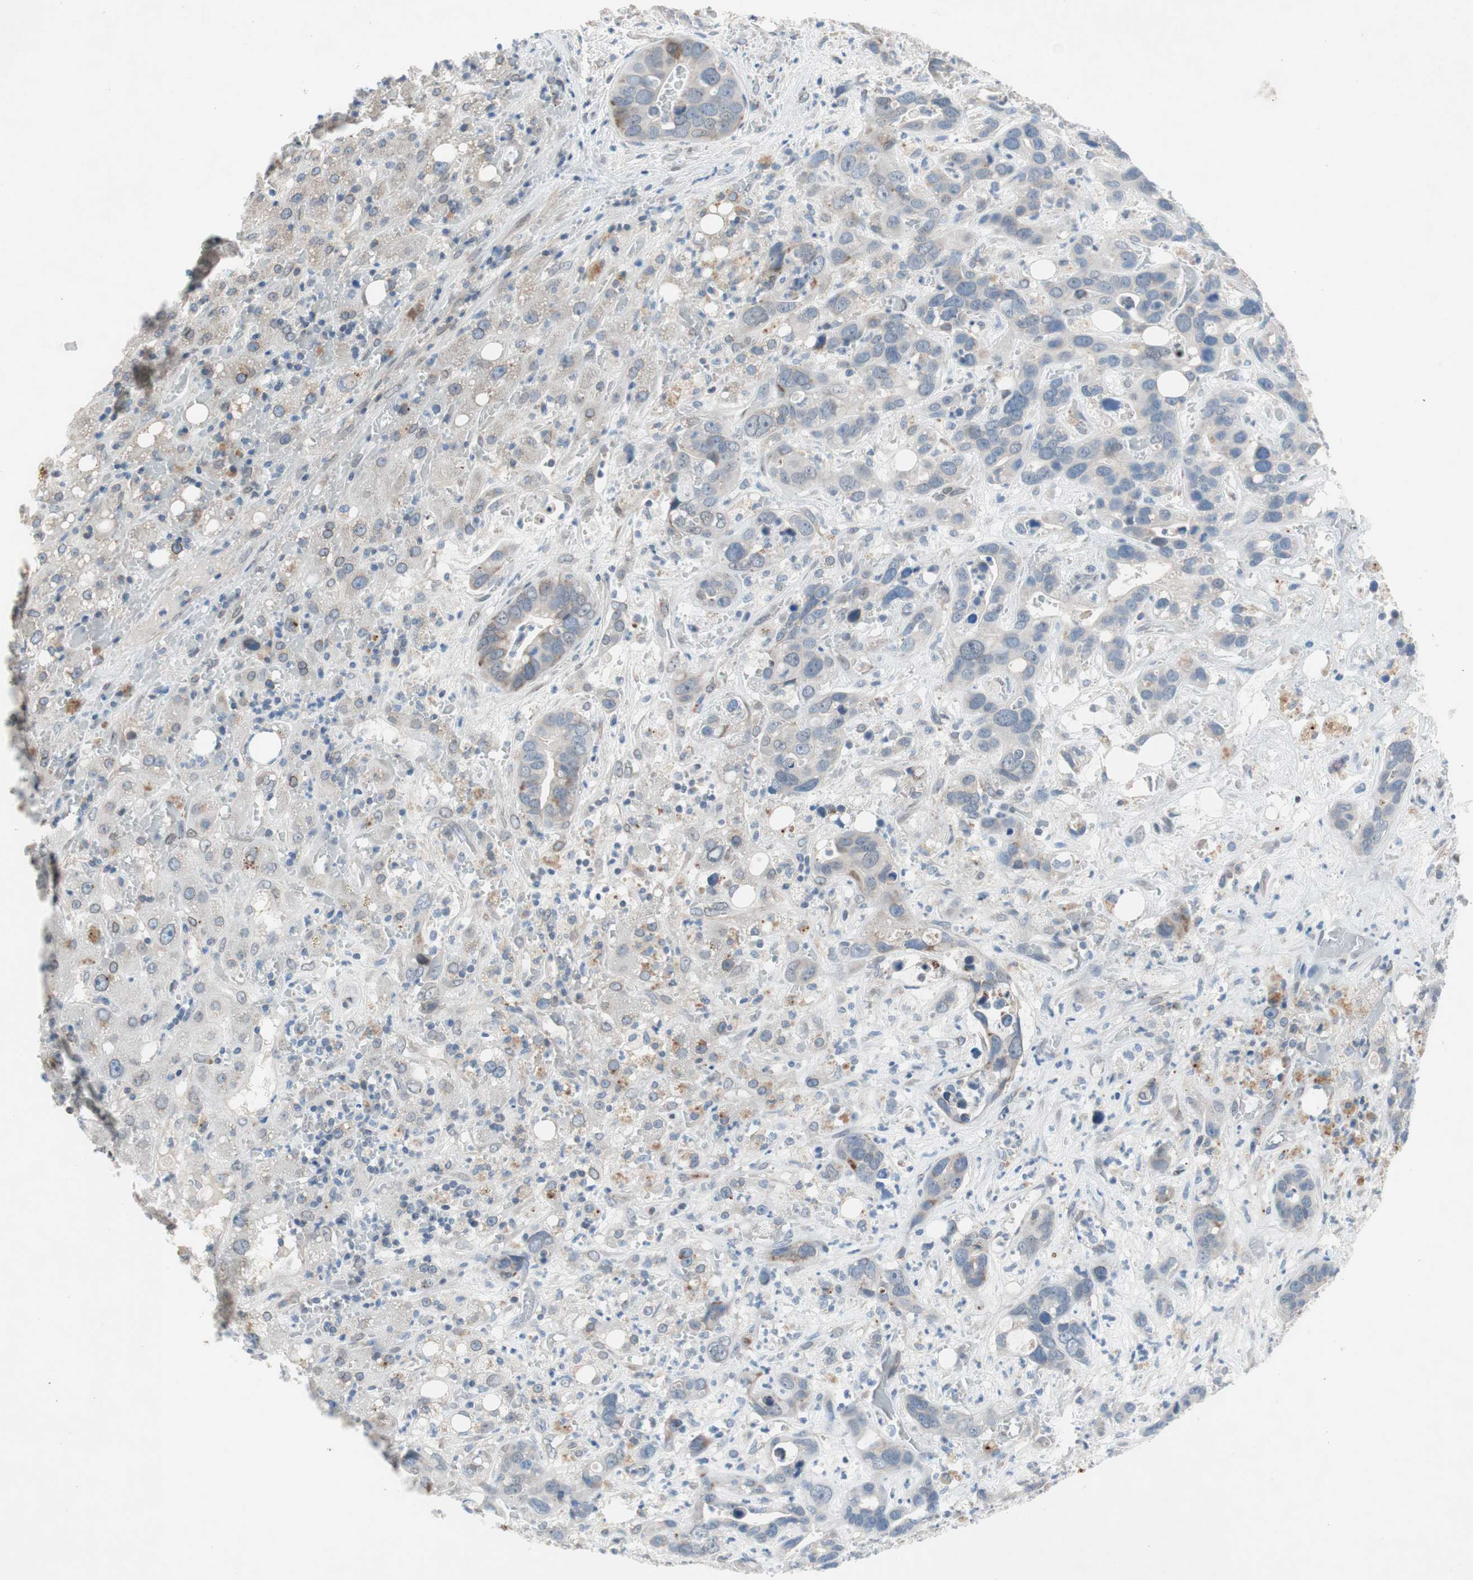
{"staining": {"intensity": "moderate", "quantity": "<25%", "location": "cytoplasmic/membranous"}, "tissue": "liver cancer", "cell_type": "Tumor cells", "image_type": "cancer", "snomed": [{"axis": "morphology", "description": "Cholangiocarcinoma"}, {"axis": "topography", "description": "Liver"}], "caption": "Moderate cytoplasmic/membranous protein positivity is appreciated in approximately <25% of tumor cells in cholangiocarcinoma (liver).", "gene": "ARNT2", "patient": {"sex": "female", "age": 65}}